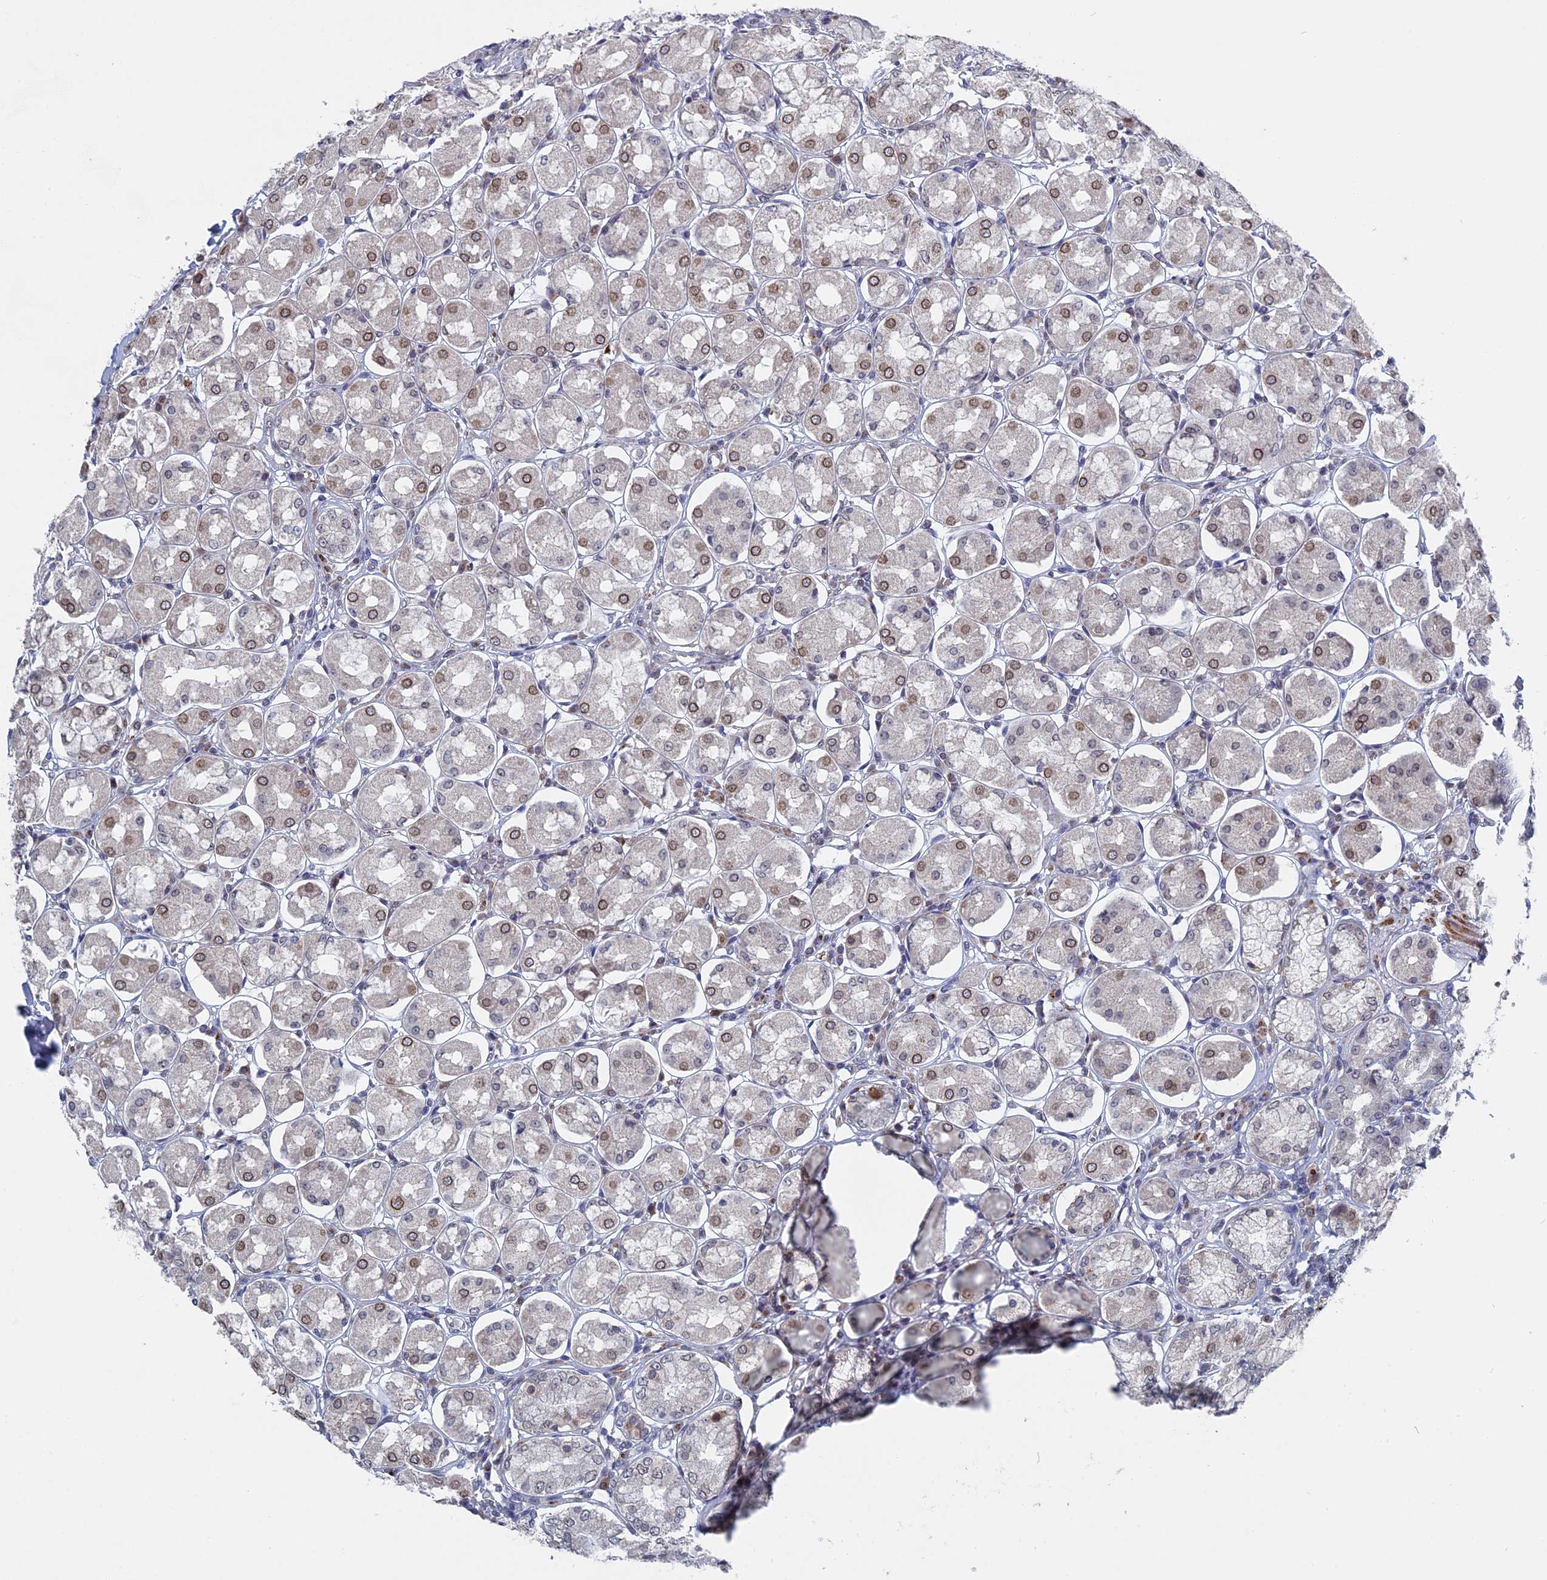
{"staining": {"intensity": "moderate", "quantity": "<25%", "location": "cytoplasmic/membranous"}, "tissue": "stomach", "cell_type": "Glandular cells", "image_type": "normal", "snomed": [{"axis": "morphology", "description": "Normal tissue, NOS"}, {"axis": "topography", "description": "Stomach, lower"}], "caption": "An image of human stomach stained for a protein reveals moderate cytoplasmic/membranous brown staining in glandular cells. (IHC, brightfield microscopy, high magnification).", "gene": "MTRF1", "patient": {"sex": "female", "age": 56}}